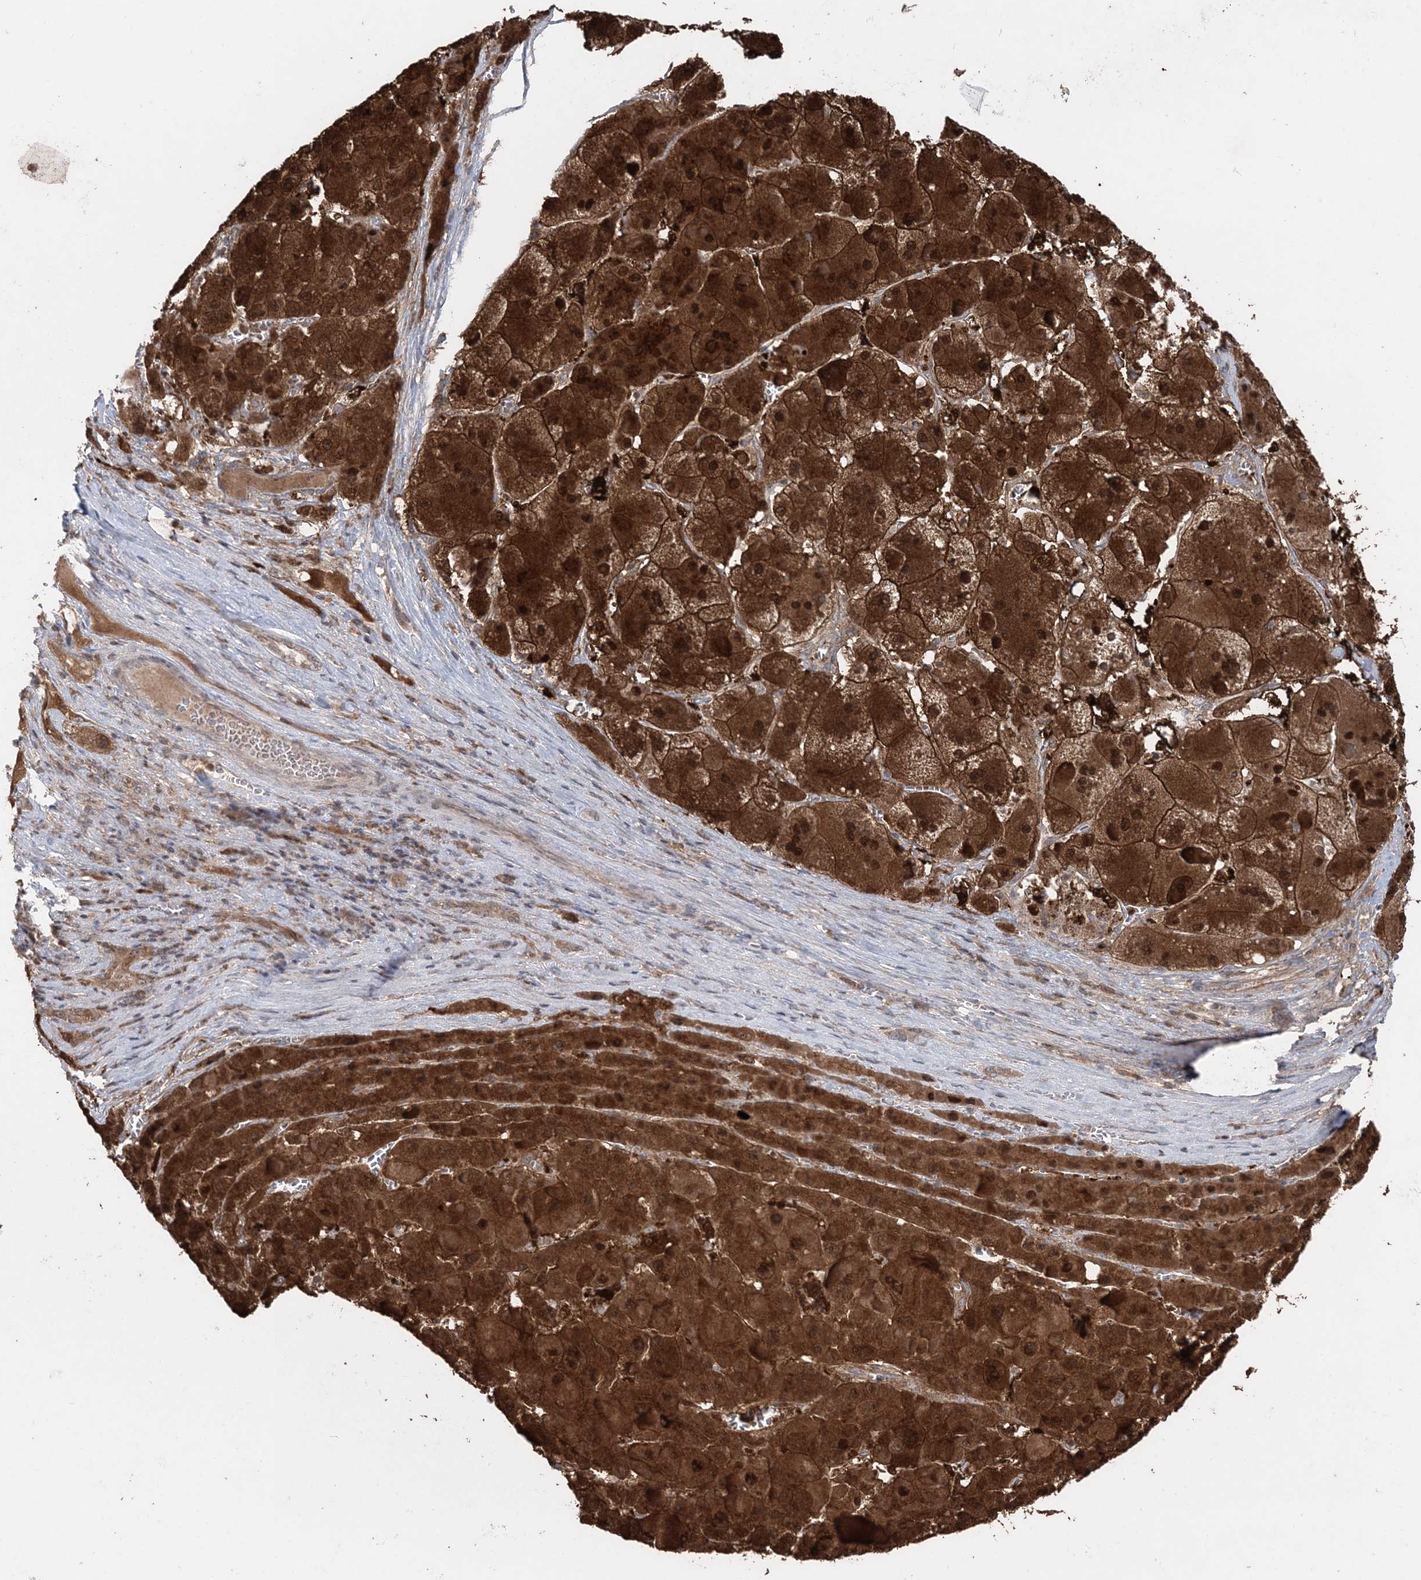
{"staining": {"intensity": "strong", "quantity": ">75%", "location": "cytoplasmic/membranous,nuclear"}, "tissue": "liver cancer", "cell_type": "Tumor cells", "image_type": "cancer", "snomed": [{"axis": "morphology", "description": "Carcinoma, Hepatocellular, NOS"}, {"axis": "topography", "description": "Liver"}], "caption": "Strong cytoplasmic/membranous and nuclear expression is identified in about >75% of tumor cells in liver cancer. (DAB IHC with brightfield microscopy, high magnification).", "gene": "SLU7", "patient": {"sex": "female", "age": 73}}